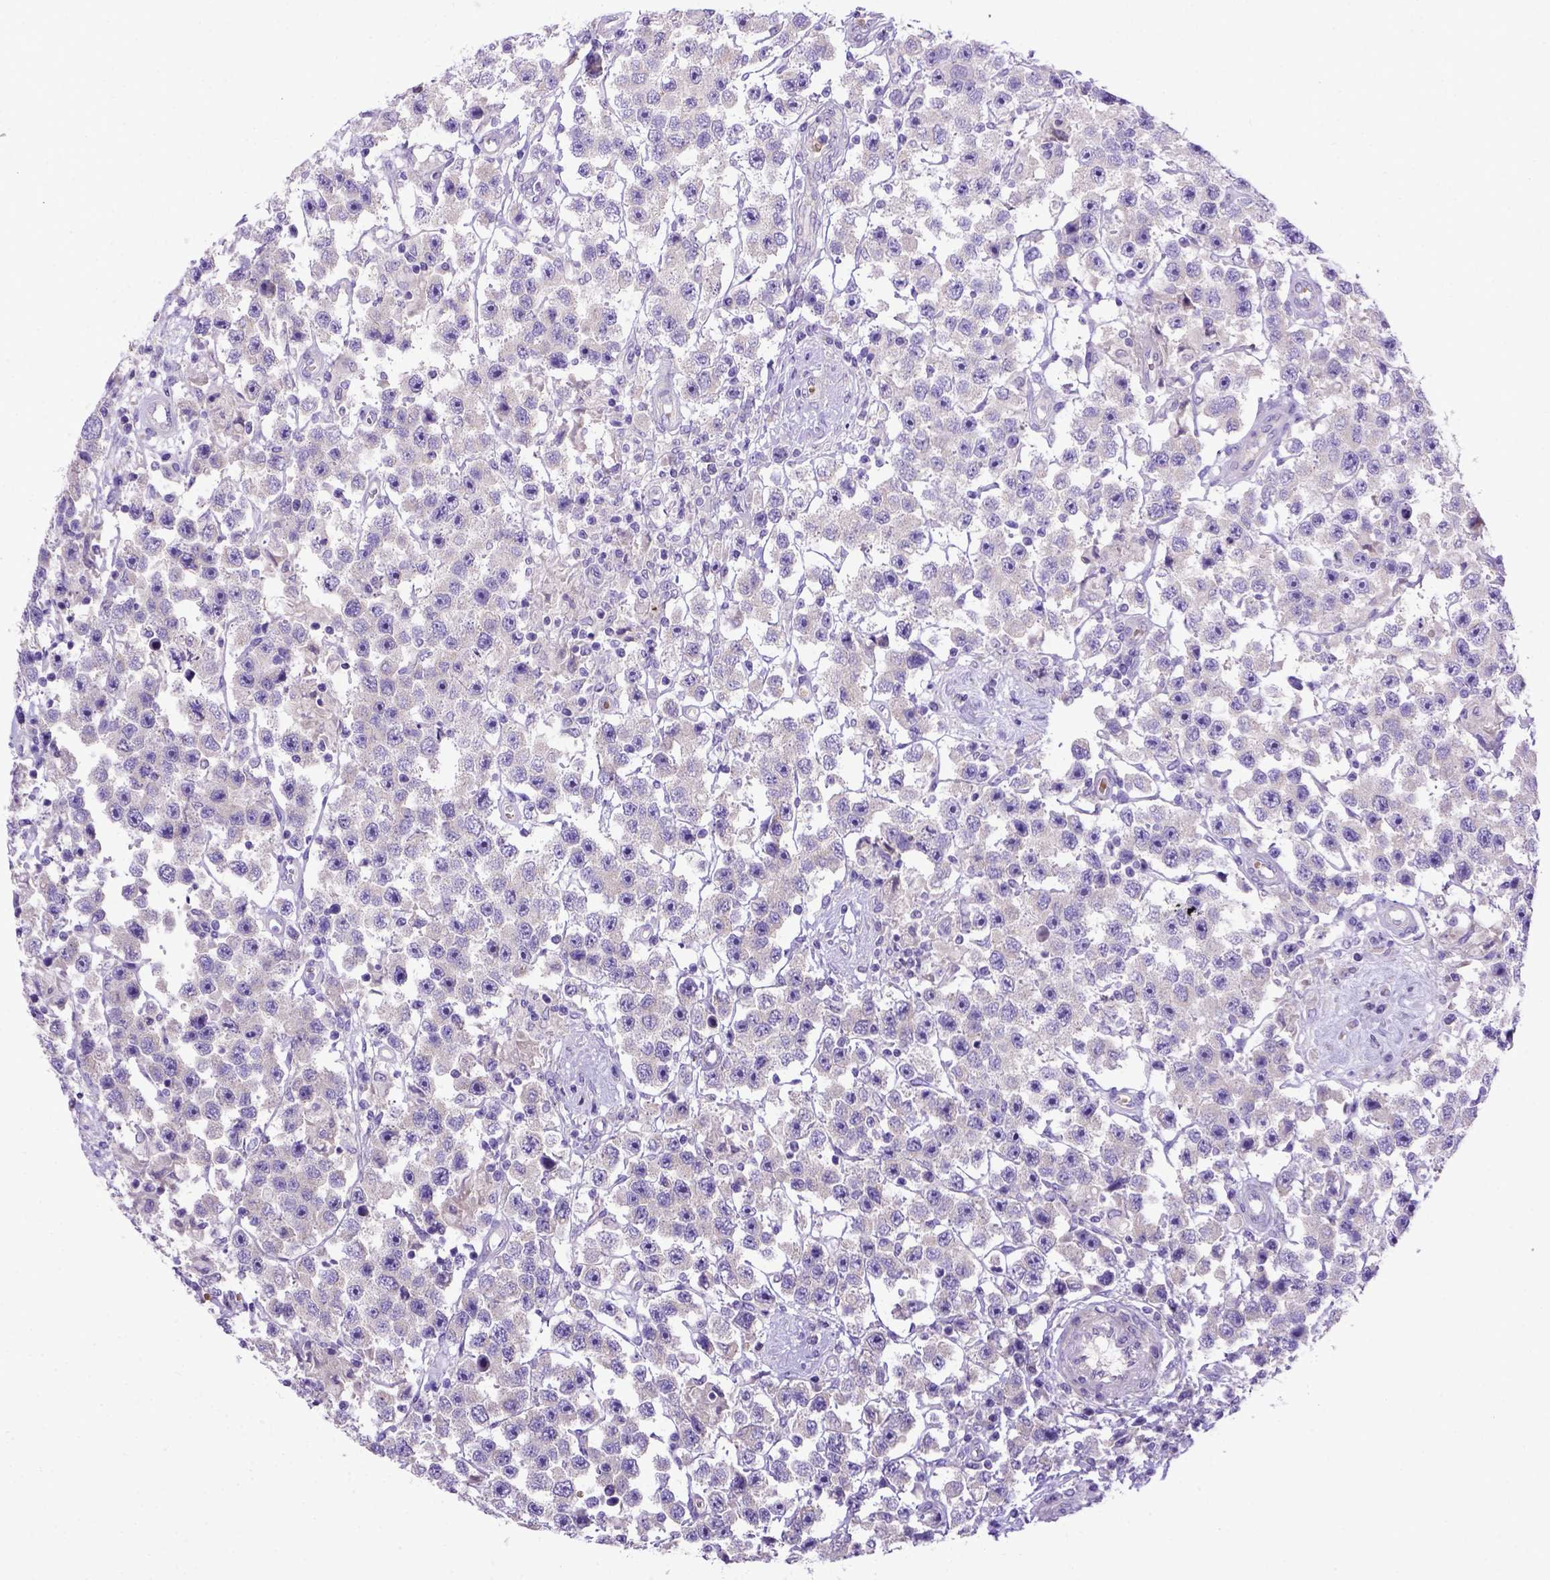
{"staining": {"intensity": "negative", "quantity": "none", "location": "none"}, "tissue": "testis cancer", "cell_type": "Tumor cells", "image_type": "cancer", "snomed": [{"axis": "morphology", "description": "Seminoma, NOS"}, {"axis": "topography", "description": "Testis"}], "caption": "Tumor cells are negative for brown protein staining in seminoma (testis).", "gene": "ADAM12", "patient": {"sex": "male", "age": 45}}